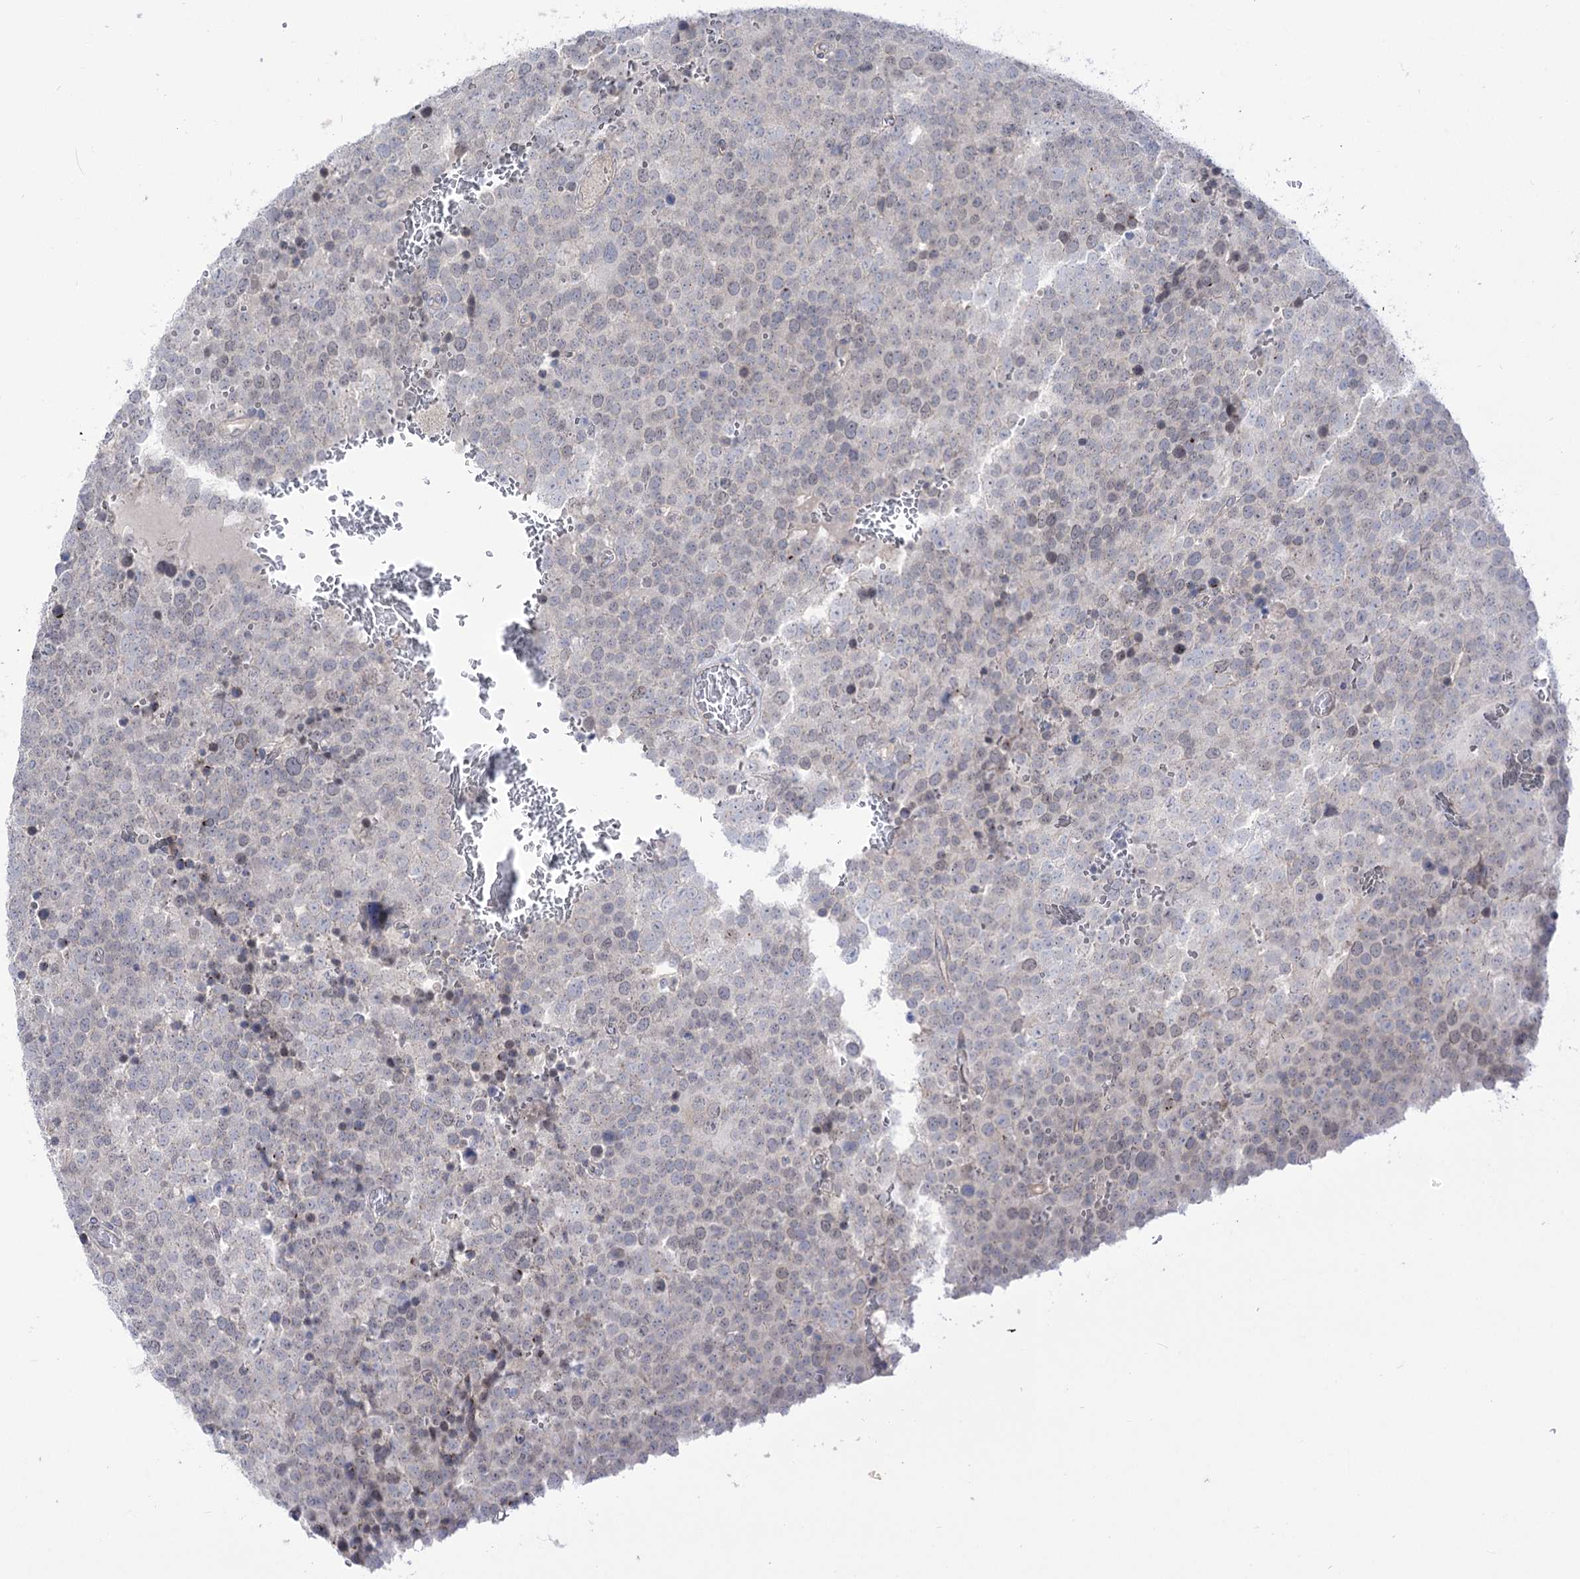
{"staining": {"intensity": "negative", "quantity": "none", "location": "none"}, "tissue": "testis cancer", "cell_type": "Tumor cells", "image_type": "cancer", "snomed": [{"axis": "morphology", "description": "Seminoma, NOS"}, {"axis": "topography", "description": "Testis"}], "caption": "Immunohistochemistry of human testis cancer exhibits no staining in tumor cells.", "gene": "HELT", "patient": {"sex": "male", "age": 71}}